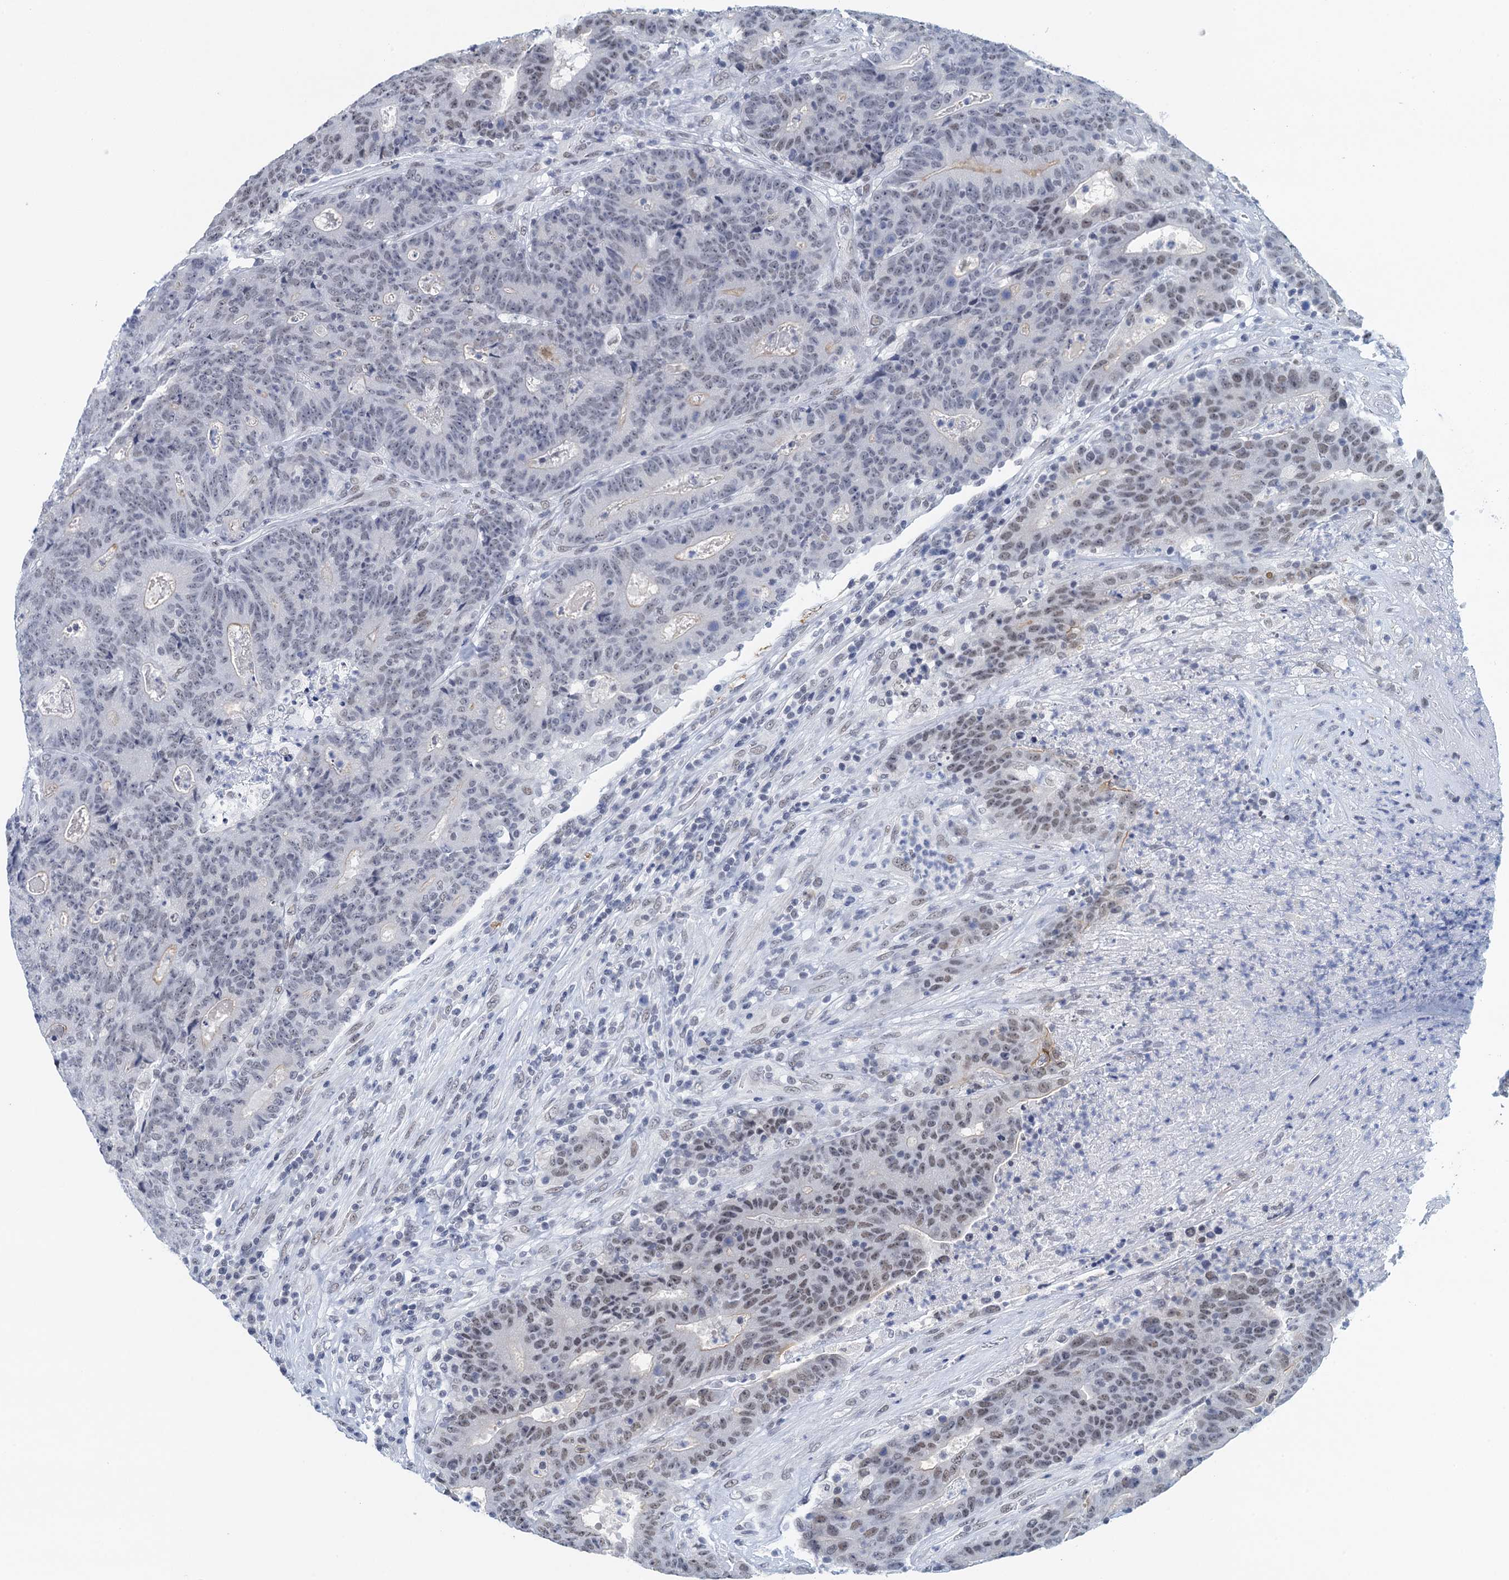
{"staining": {"intensity": "weak", "quantity": "<25%", "location": "nuclear"}, "tissue": "colorectal cancer", "cell_type": "Tumor cells", "image_type": "cancer", "snomed": [{"axis": "morphology", "description": "Adenocarcinoma, NOS"}, {"axis": "topography", "description": "Colon"}], "caption": "This is an immunohistochemistry photomicrograph of human colorectal adenocarcinoma. There is no expression in tumor cells.", "gene": "EPS8L1", "patient": {"sex": "female", "age": 75}}